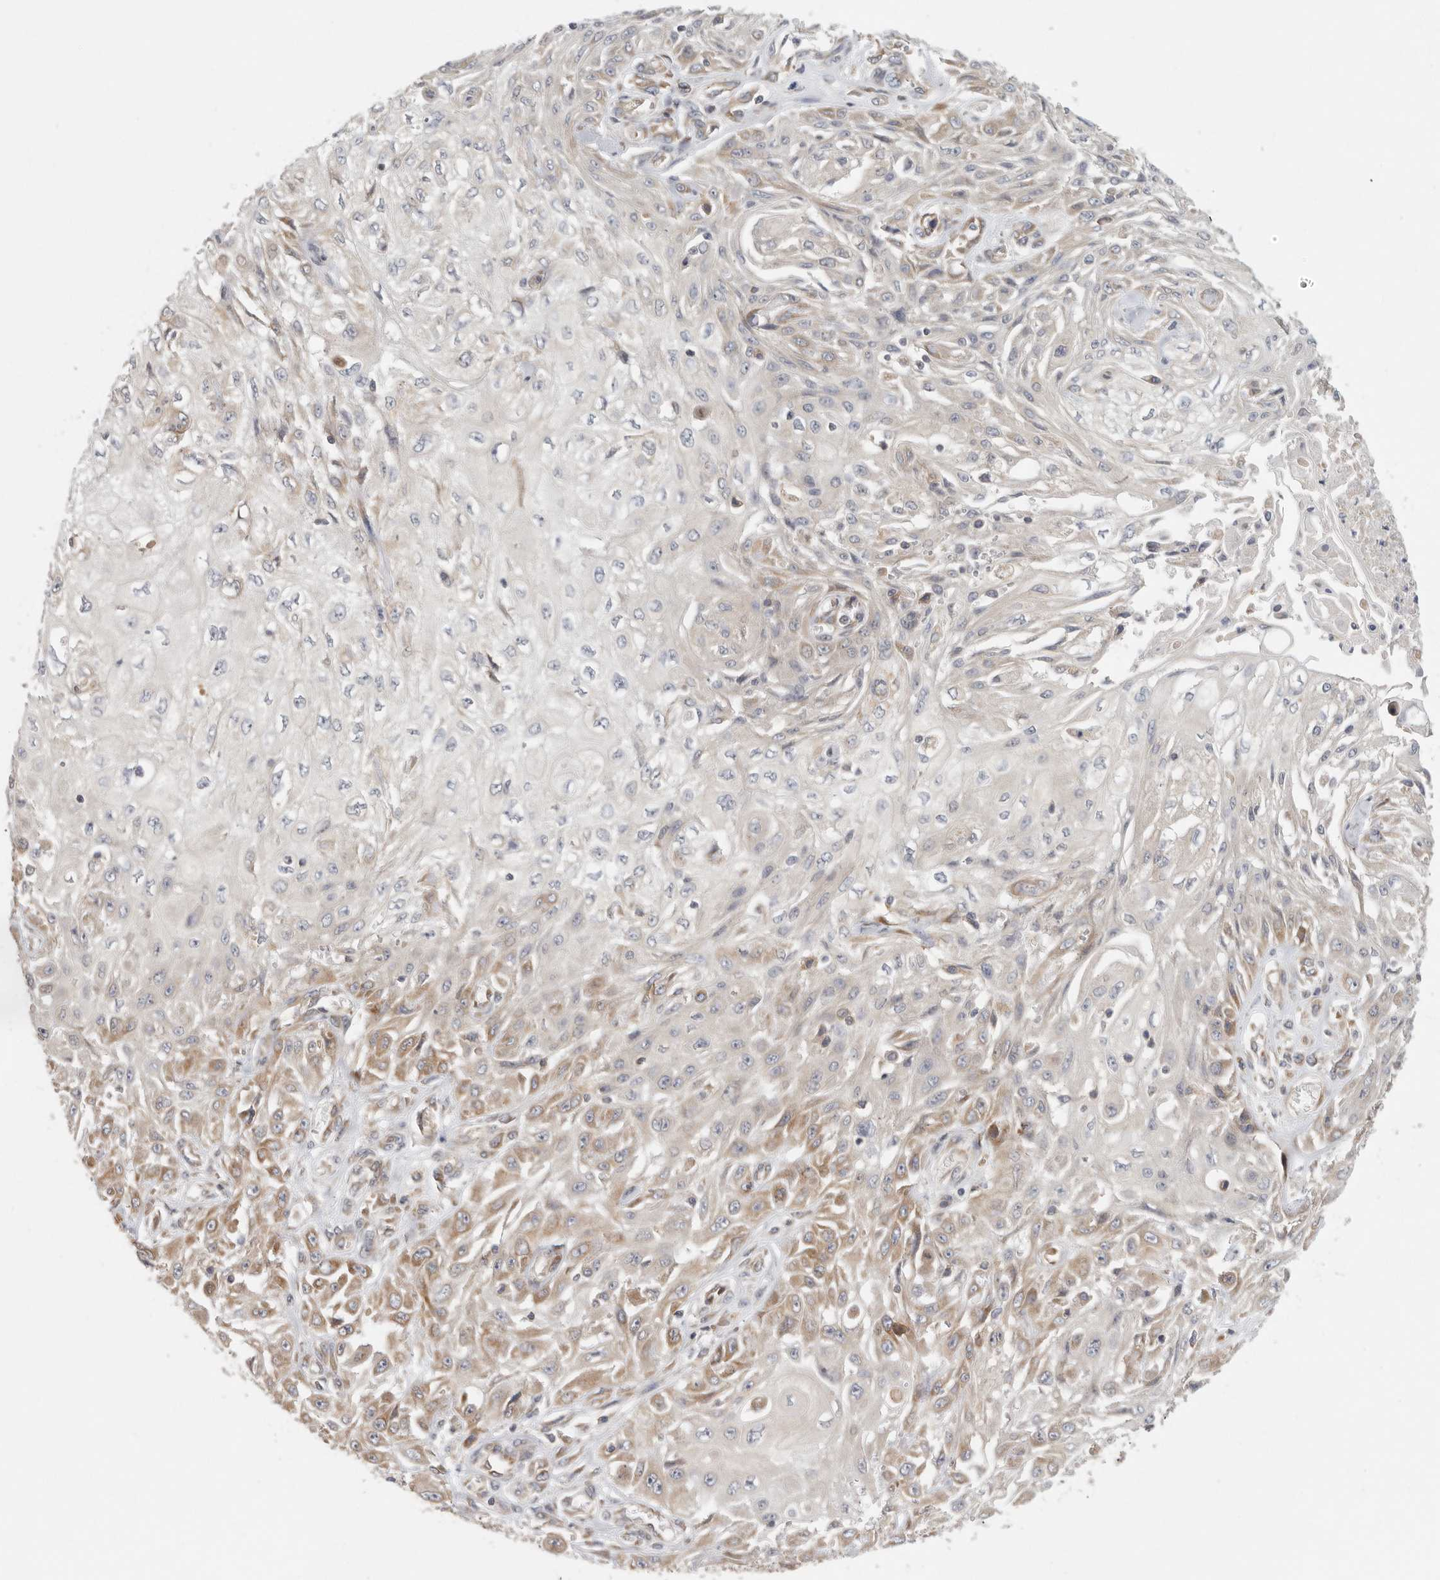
{"staining": {"intensity": "moderate", "quantity": "25%-75%", "location": "cytoplasmic/membranous"}, "tissue": "skin cancer", "cell_type": "Tumor cells", "image_type": "cancer", "snomed": [{"axis": "morphology", "description": "Squamous cell carcinoma, NOS"}, {"axis": "morphology", "description": "Squamous cell carcinoma, metastatic, NOS"}, {"axis": "topography", "description": "Skin"}, {"axis": "topography", "description": "Lymph node"}], "caption": "Squamous cell carcinoma (skin) stained with immunohistochemistry displays moderate cytoplasmic/membranous positivity in about 25%-75% of tumor cells.", "gene": "BCAP29", "patient": {"sex": "male", "age": 75}}